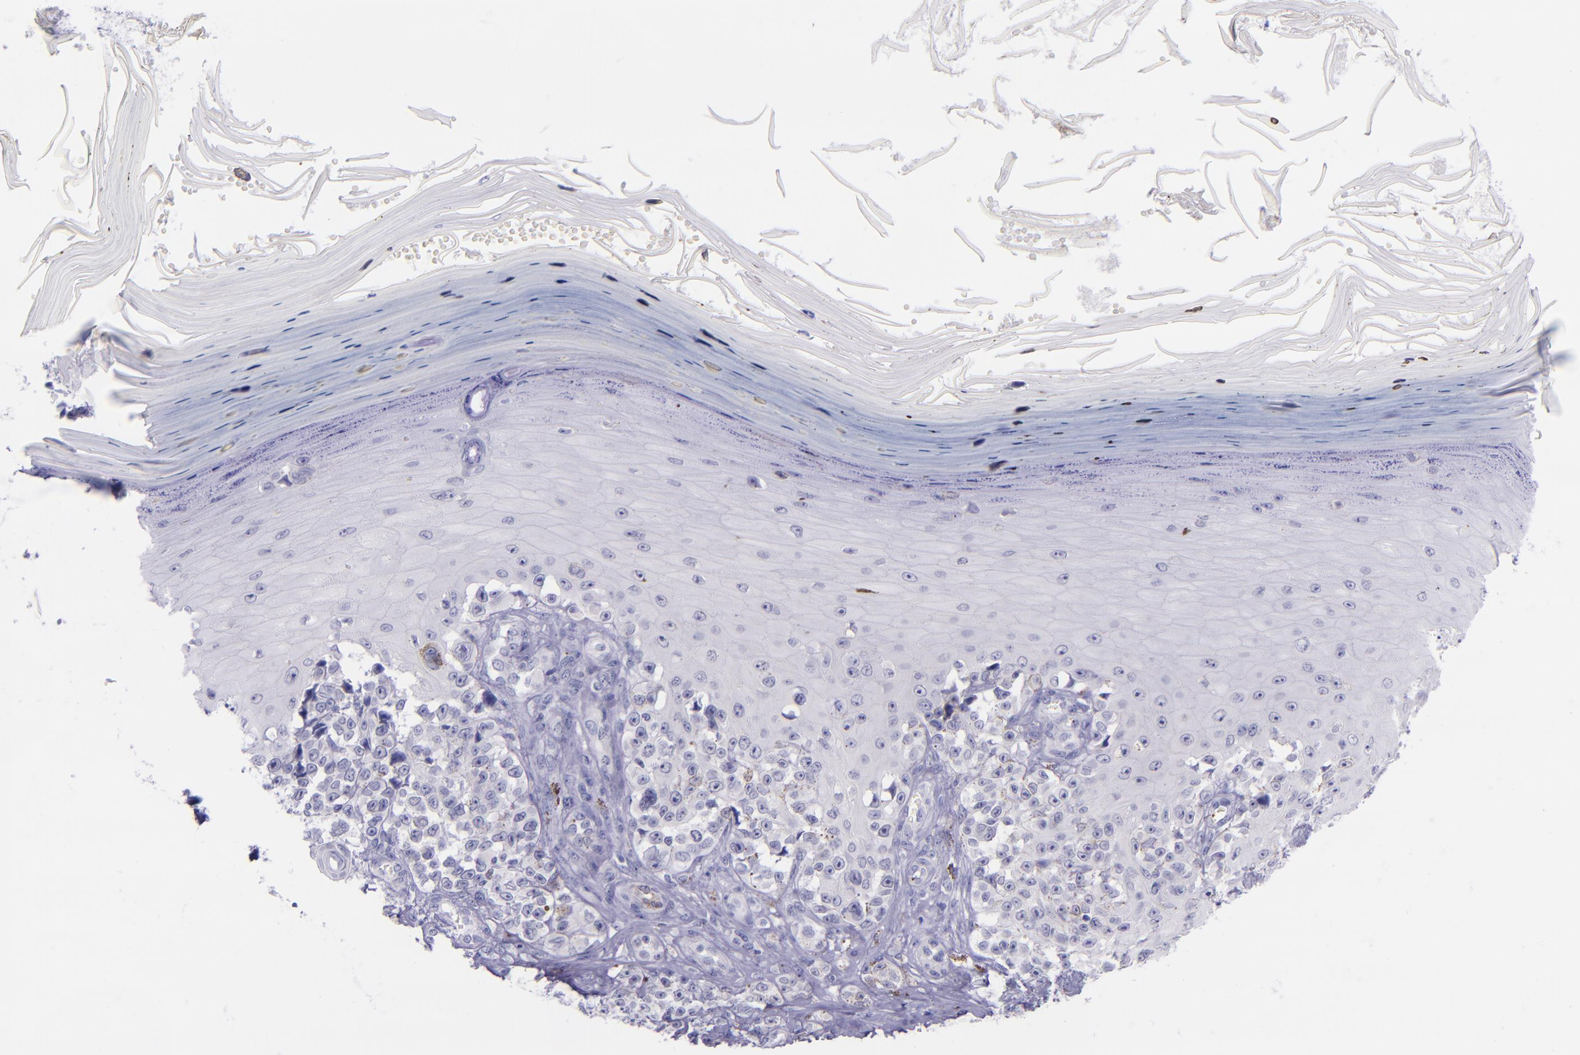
{"staining": {"intensity": "negative", "quantity": "none", "location": "none"}, "tissue": "melanoma", "cell_type": "Tumor cells", "image_type": "cancer", "snomed": [{"axis": "morphology", "description": "Malignant melanoma, NOS"}, {"axis": "topography", "description": "Skin"}], "caption": "Melanoma stained for a protein using IHC demonstrates no positivity tumor cells.", "gene": "SELE", "patient": {"sex": "female", "age": 82}}